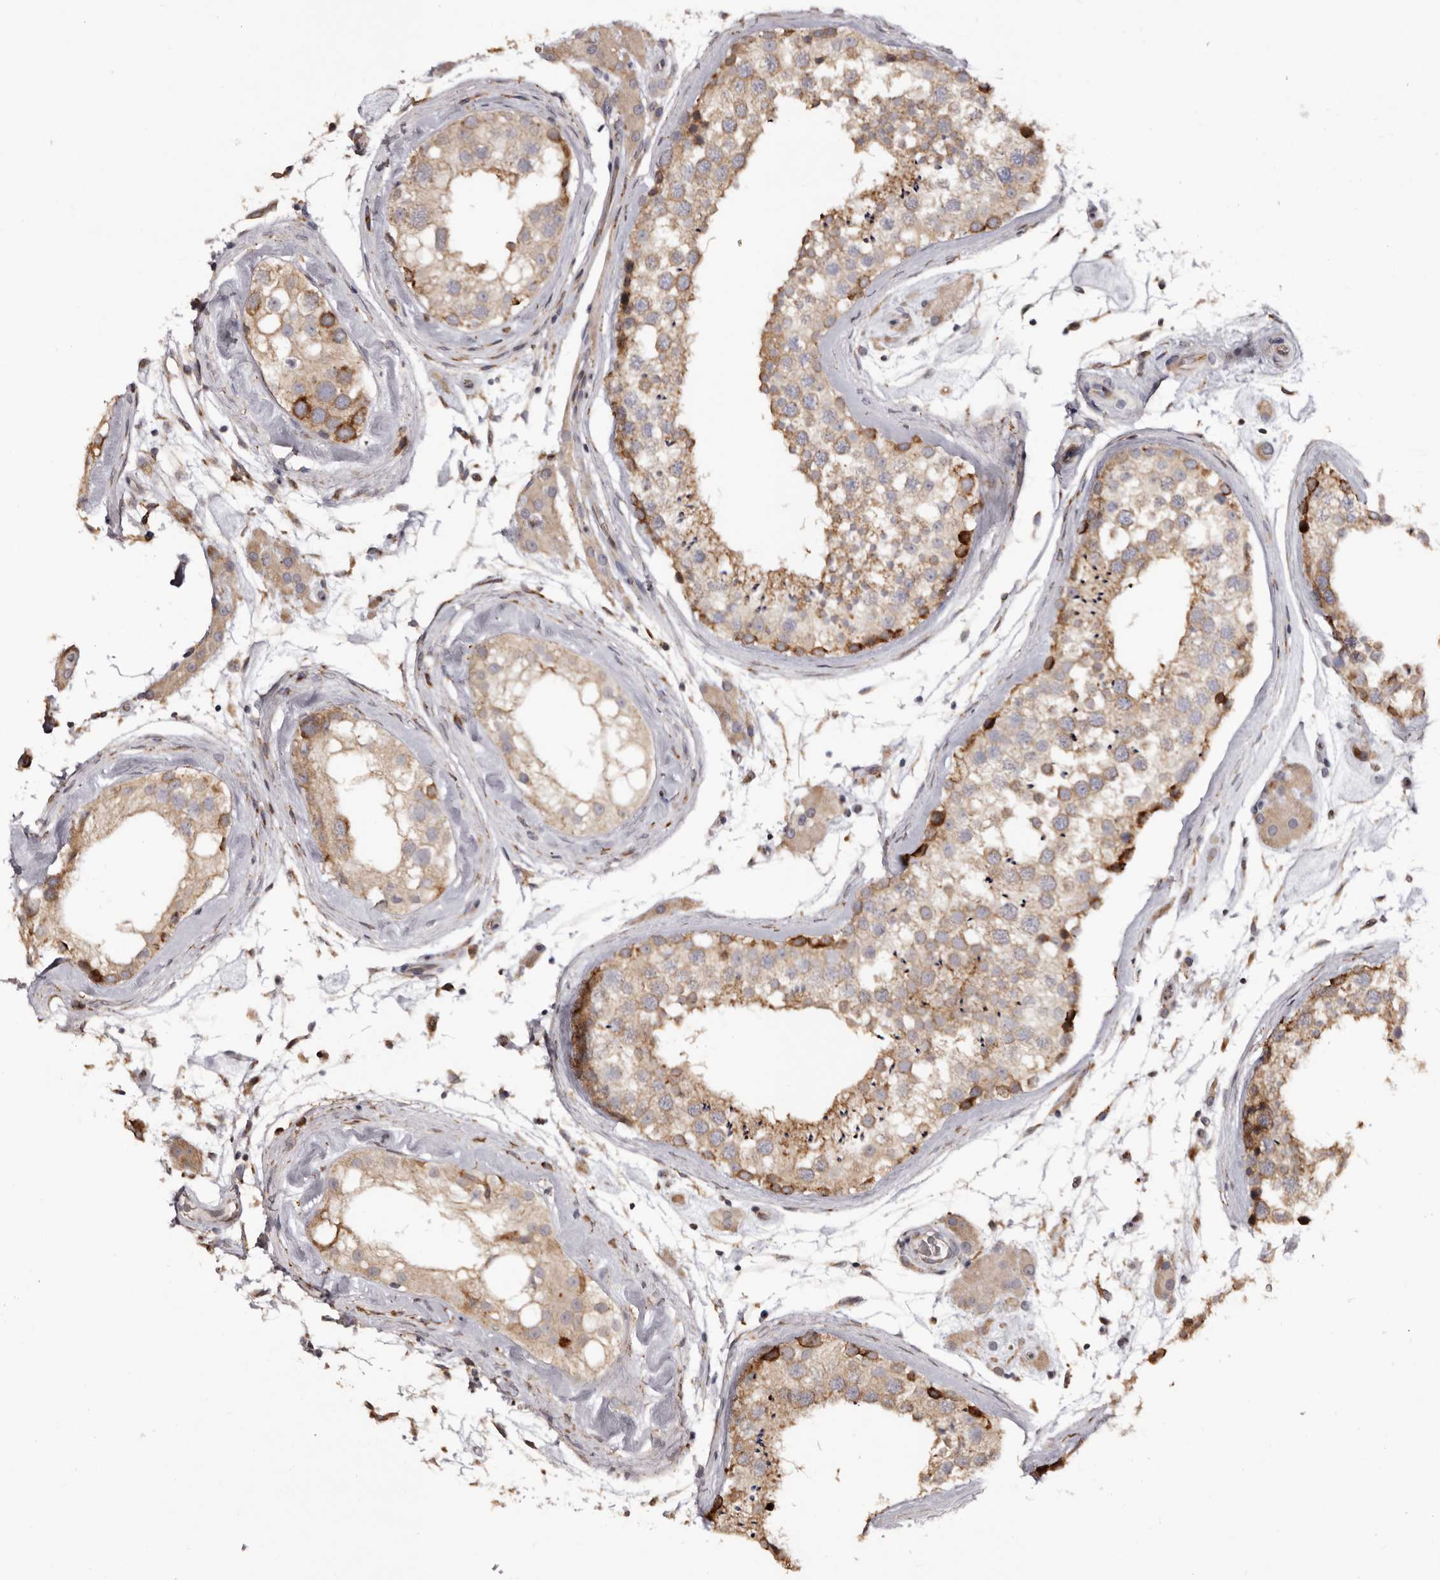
{"staining": {"intensity": "moderate", "quantity": ">75%", "location": "cytoplasmic/membranous"}, "tissue": "testis", "cell_type": "Cells in seminiferous ducts", "image_type": "normal", "snomed": [{"axis": "morphology", "description": "Normal tissue, NOS"}, {"axis": "topography", "description": "Testis"}], "caption": "Immunohistochemistry (IHC) image of normal human testis stained for a protein (brown), which displays medium levels of moderate cytoplasmic/membranous expression in approximately >75% of cells in seminiferous ducts.", "gene": "PIGX", "patient": {"sex": "male", "age": 46}}